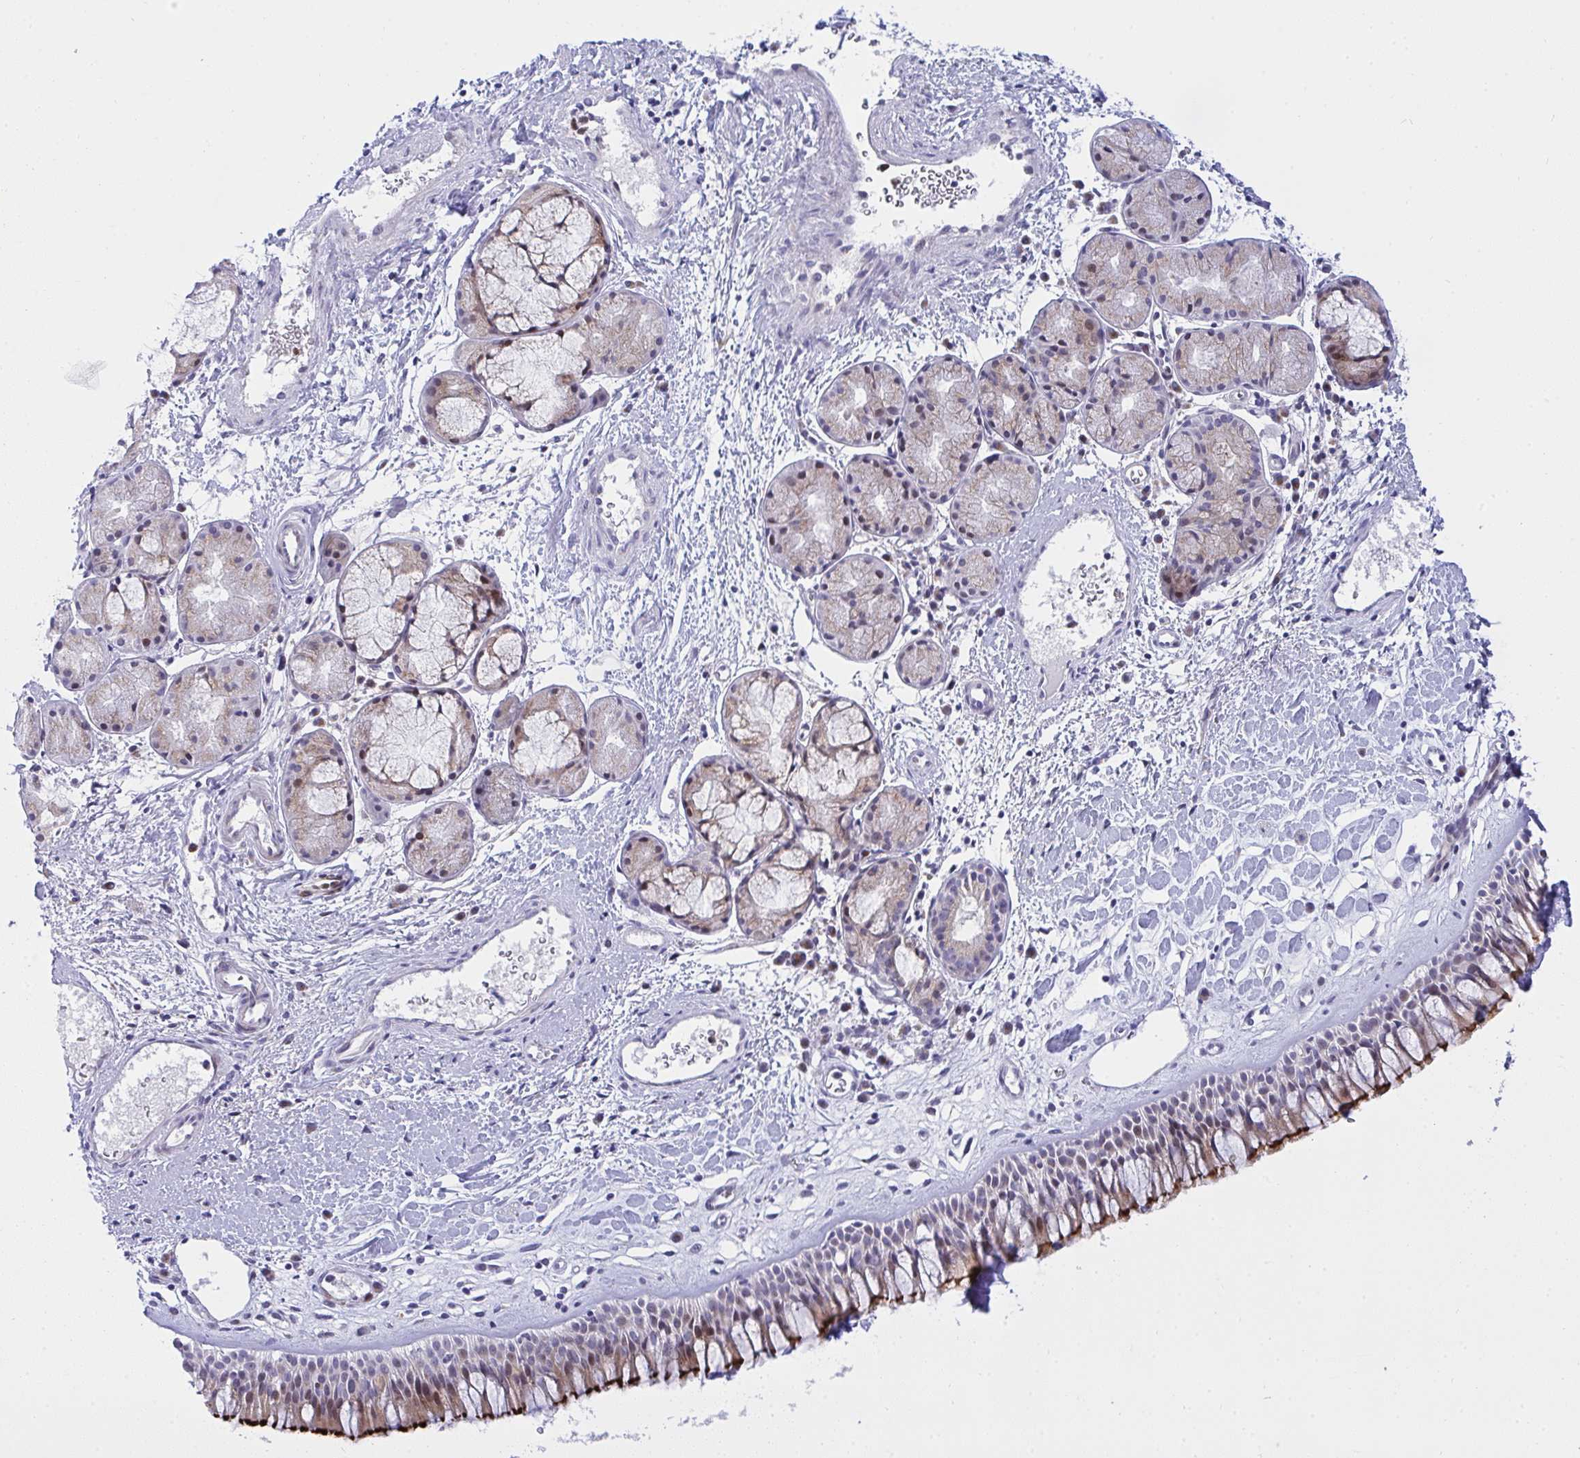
{"staining": {"intensity": "strong", "quantity": "25%-75%", "location": "cytoplasmic/membranous"}, "tissue": "nasopharynx", "cell_type": "Respiratory epithelial cells", "image_type": "normal", "snomed": [{"axis": "morphology", "description": "Normal tissue, NOS"}, {"axis": "topography", "description": "Nasopharynx"}], "caption": "IHC of benign nasopharynx shows high levels of strong cytoplasmic/membranous expression in about 25%-75% of respiratory epithelial cells. (IHC, brightfield microscopy, high magnification).", "gene": "ZNF554", "patient": {"sex": "male", "age": 65}}